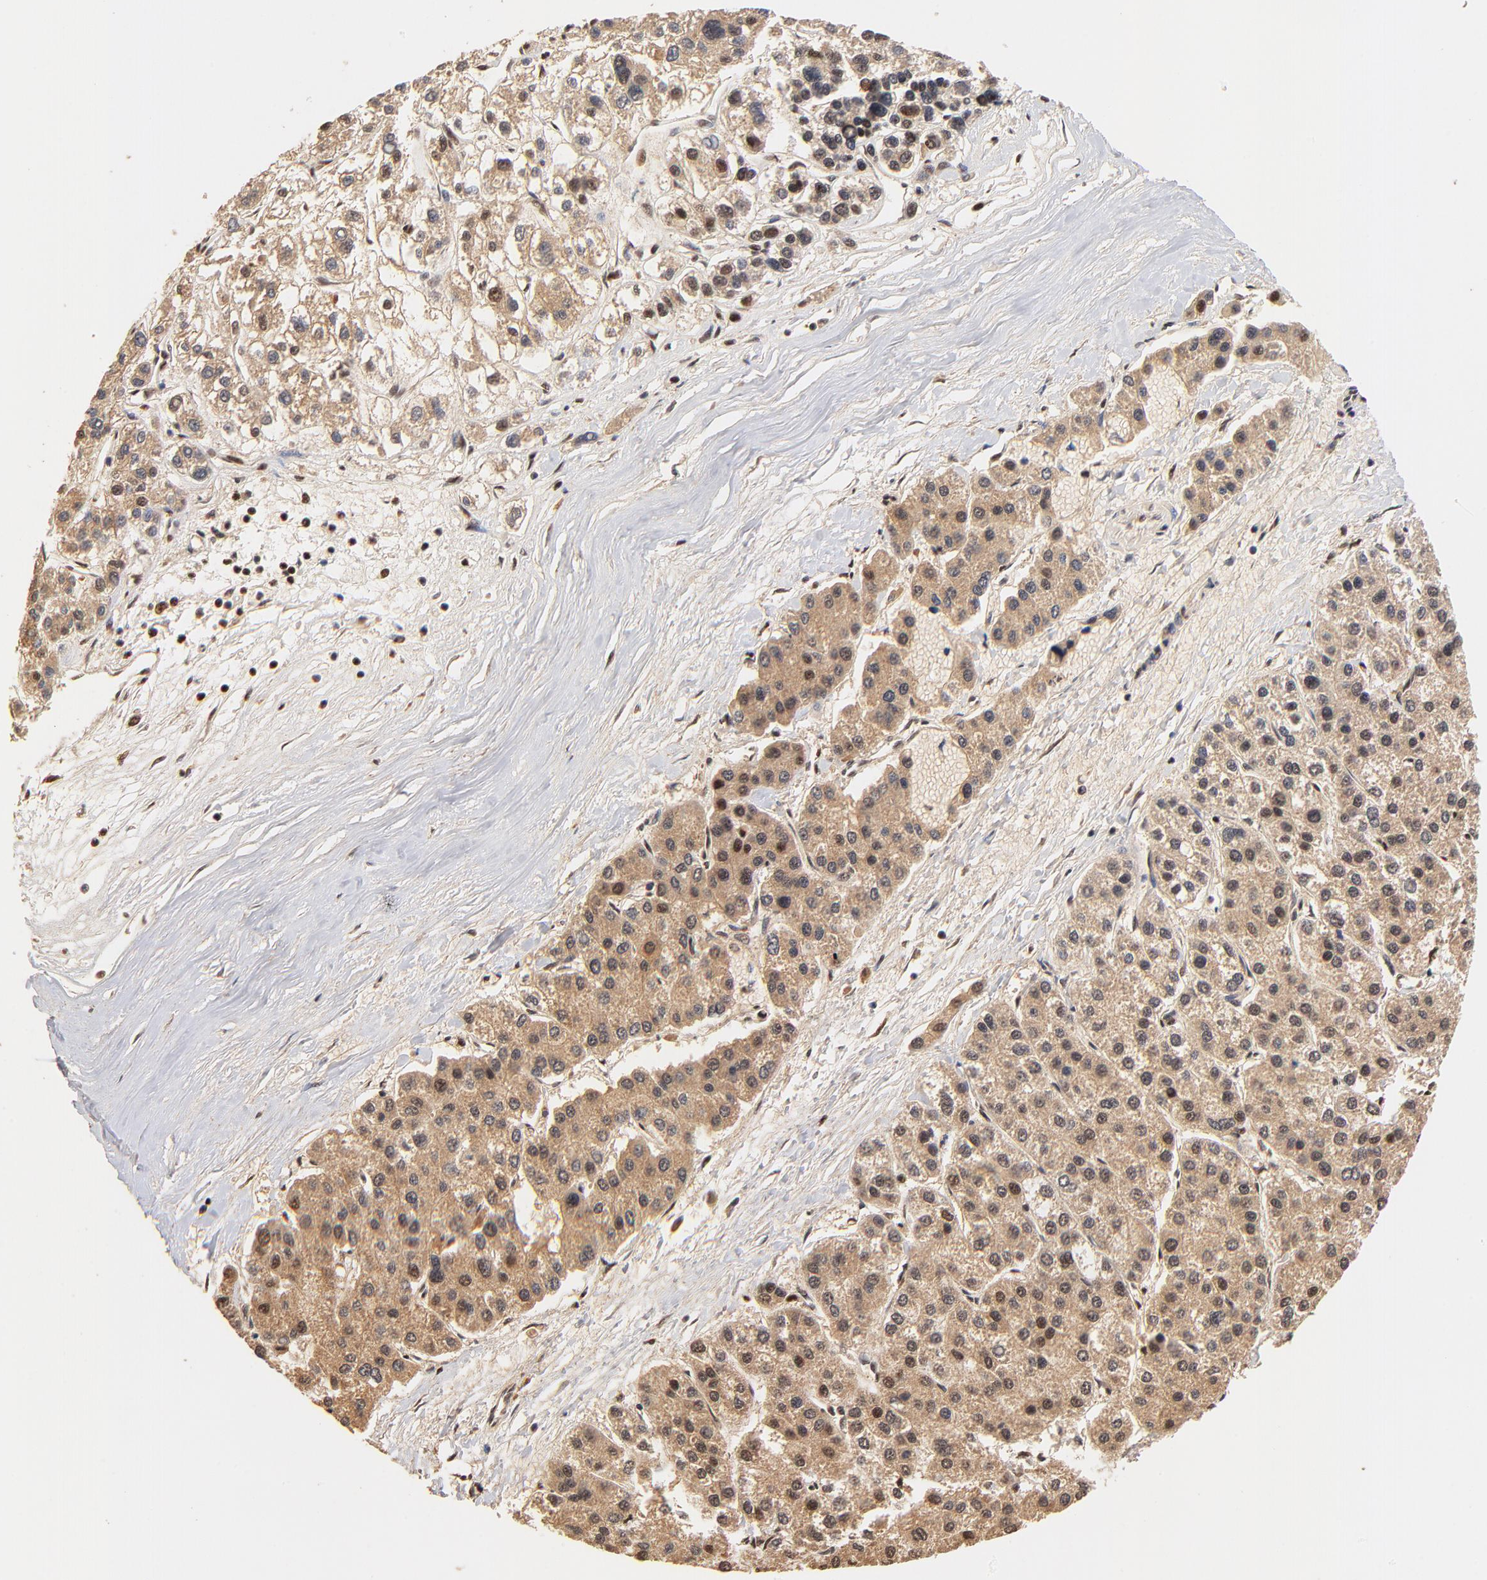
{"staining": {"intensity": "strong", "quantity": ">75%", "location": "cytoplasmic/membranous,nuclear"}, "tissue": "liver cancer", "cell_type": "Tumor cells", "image_type": "cancer", "snomed": [{"axis": "morphology", "description": "Carcinoma, Hepatocellular, NOS"}, {"axis": "topography", "description": "Liver"}], "caption": "Brown immunohistochemical staining in liver cancer (hepatocellular carcinoma) displays strong cytoplasmic/membranous and nuclear expression in approximately >75% of tumor cells.", "gene": "MED12", "patient": {"sex": "female", "age": 85}}